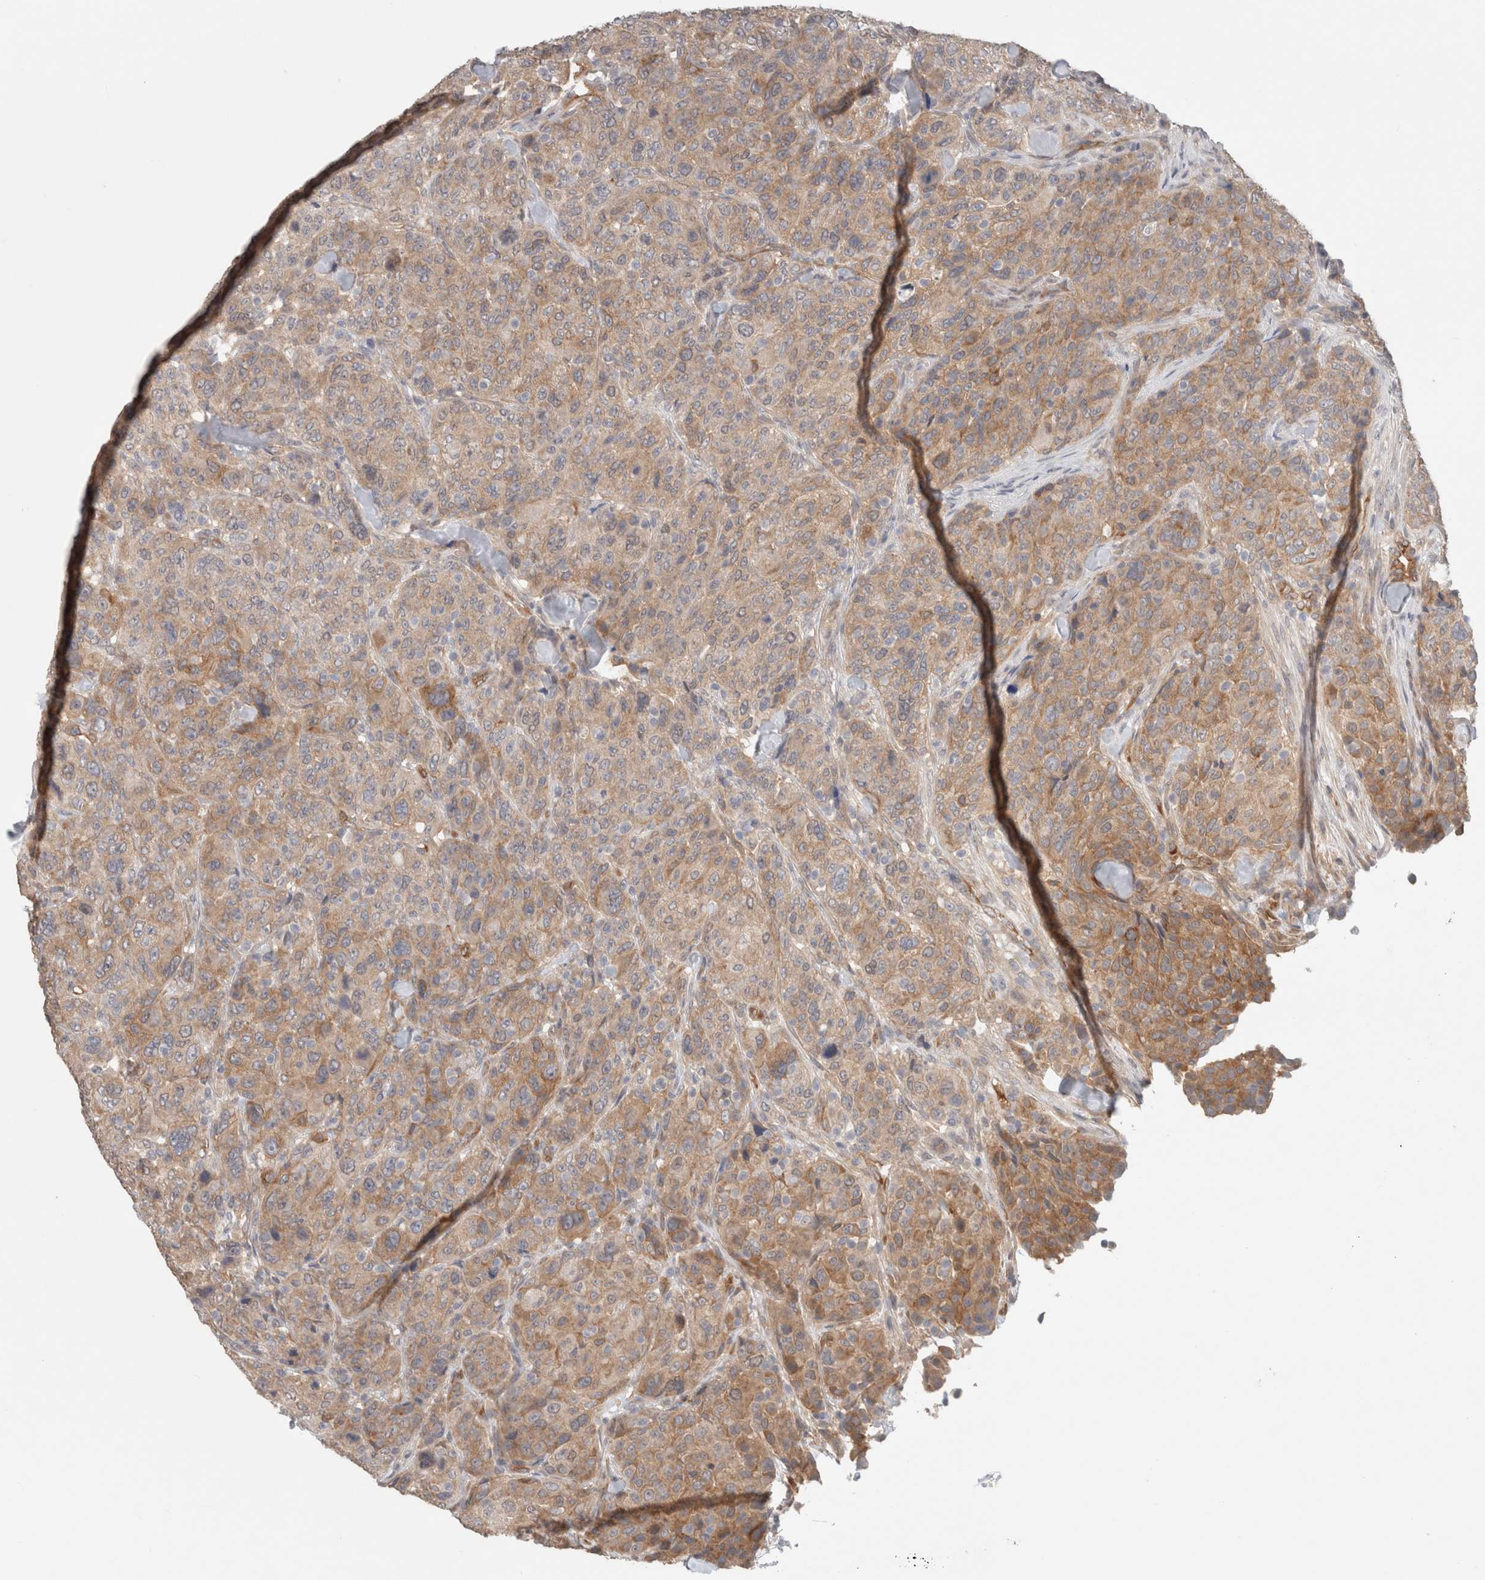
{"staining": {"intensity": "moderate", "quantity": ">75%", "location": "cytoplasmic/membranous"}, "tissue": "breast cancer", "cell_type": "Tumor cells", "image_type": "cancer", "snomed": [{"axis": "morphology", "description": "Duct carcinoma"}, {"axis": "topography", "description": "Breast"}], "caption": "Moderate cytoplasmic/membranous positivity for a protein is appreciated in approximately >75% of tumor cells of intraductal carcinoma (breast) using immunohistochemistry (IHC).", "gene": "RASAL2", "patient": {"sex": "female", "age": 37}}